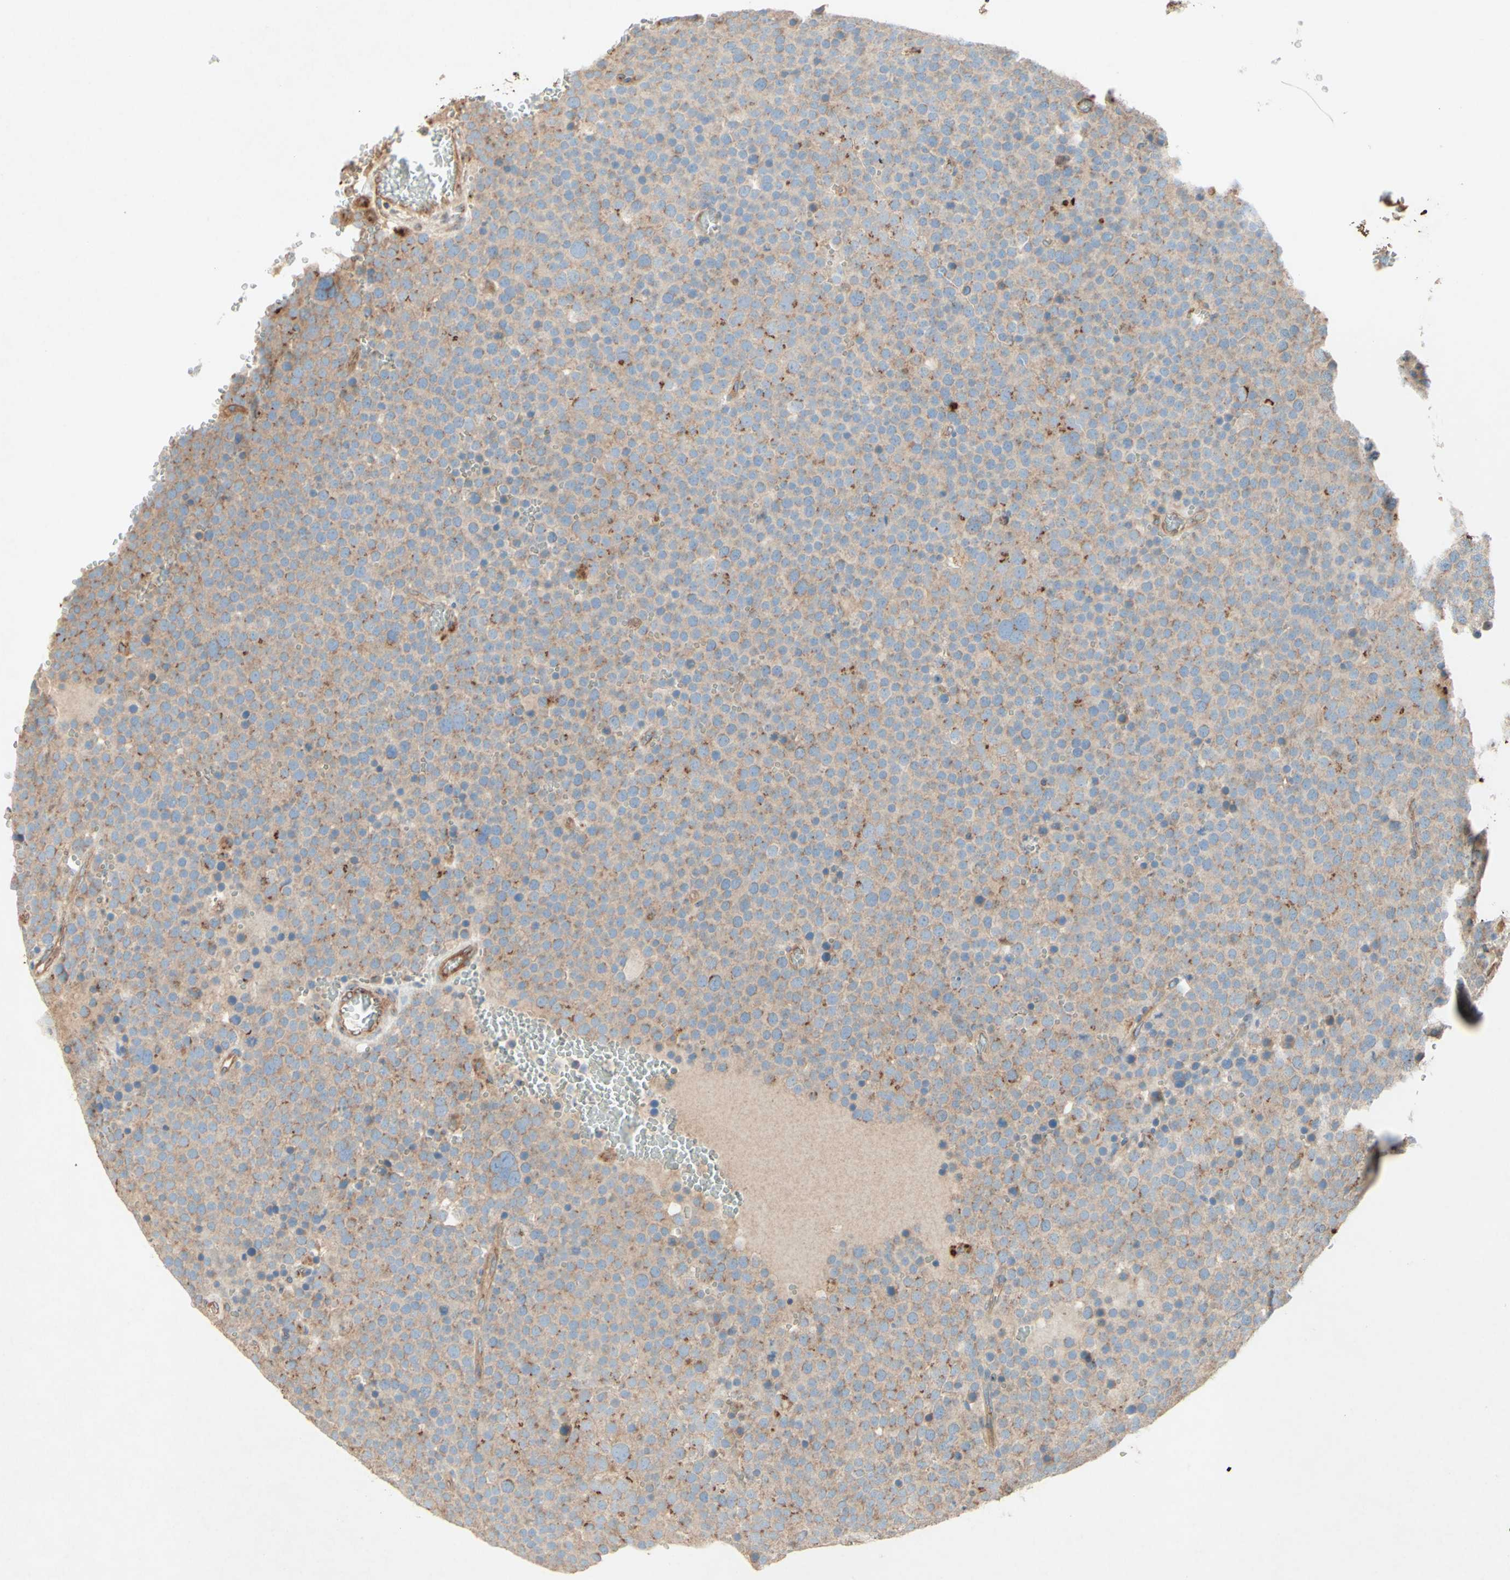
{"staining": {"intensity": "weak", "quantity": ">75%", "location": "cytoplasmic/membranous"}, "tissue": "testis cancer", "cell_type": "Tumor cells", "image_type": "cancer", "snomed": [{"axis": "morphology", "description": "Seminoma, NOS"}, {"axis": "topography", "description": "Testis"}], "caption": "About >75% of tumor cells in human seminoma (testis) demonstrate weak cytoplasmic/membranous protein staining as visualized by brown immunohistochemical staining.", "gene": "MTM1", "patient": {"sex": "male", "age": 71}}